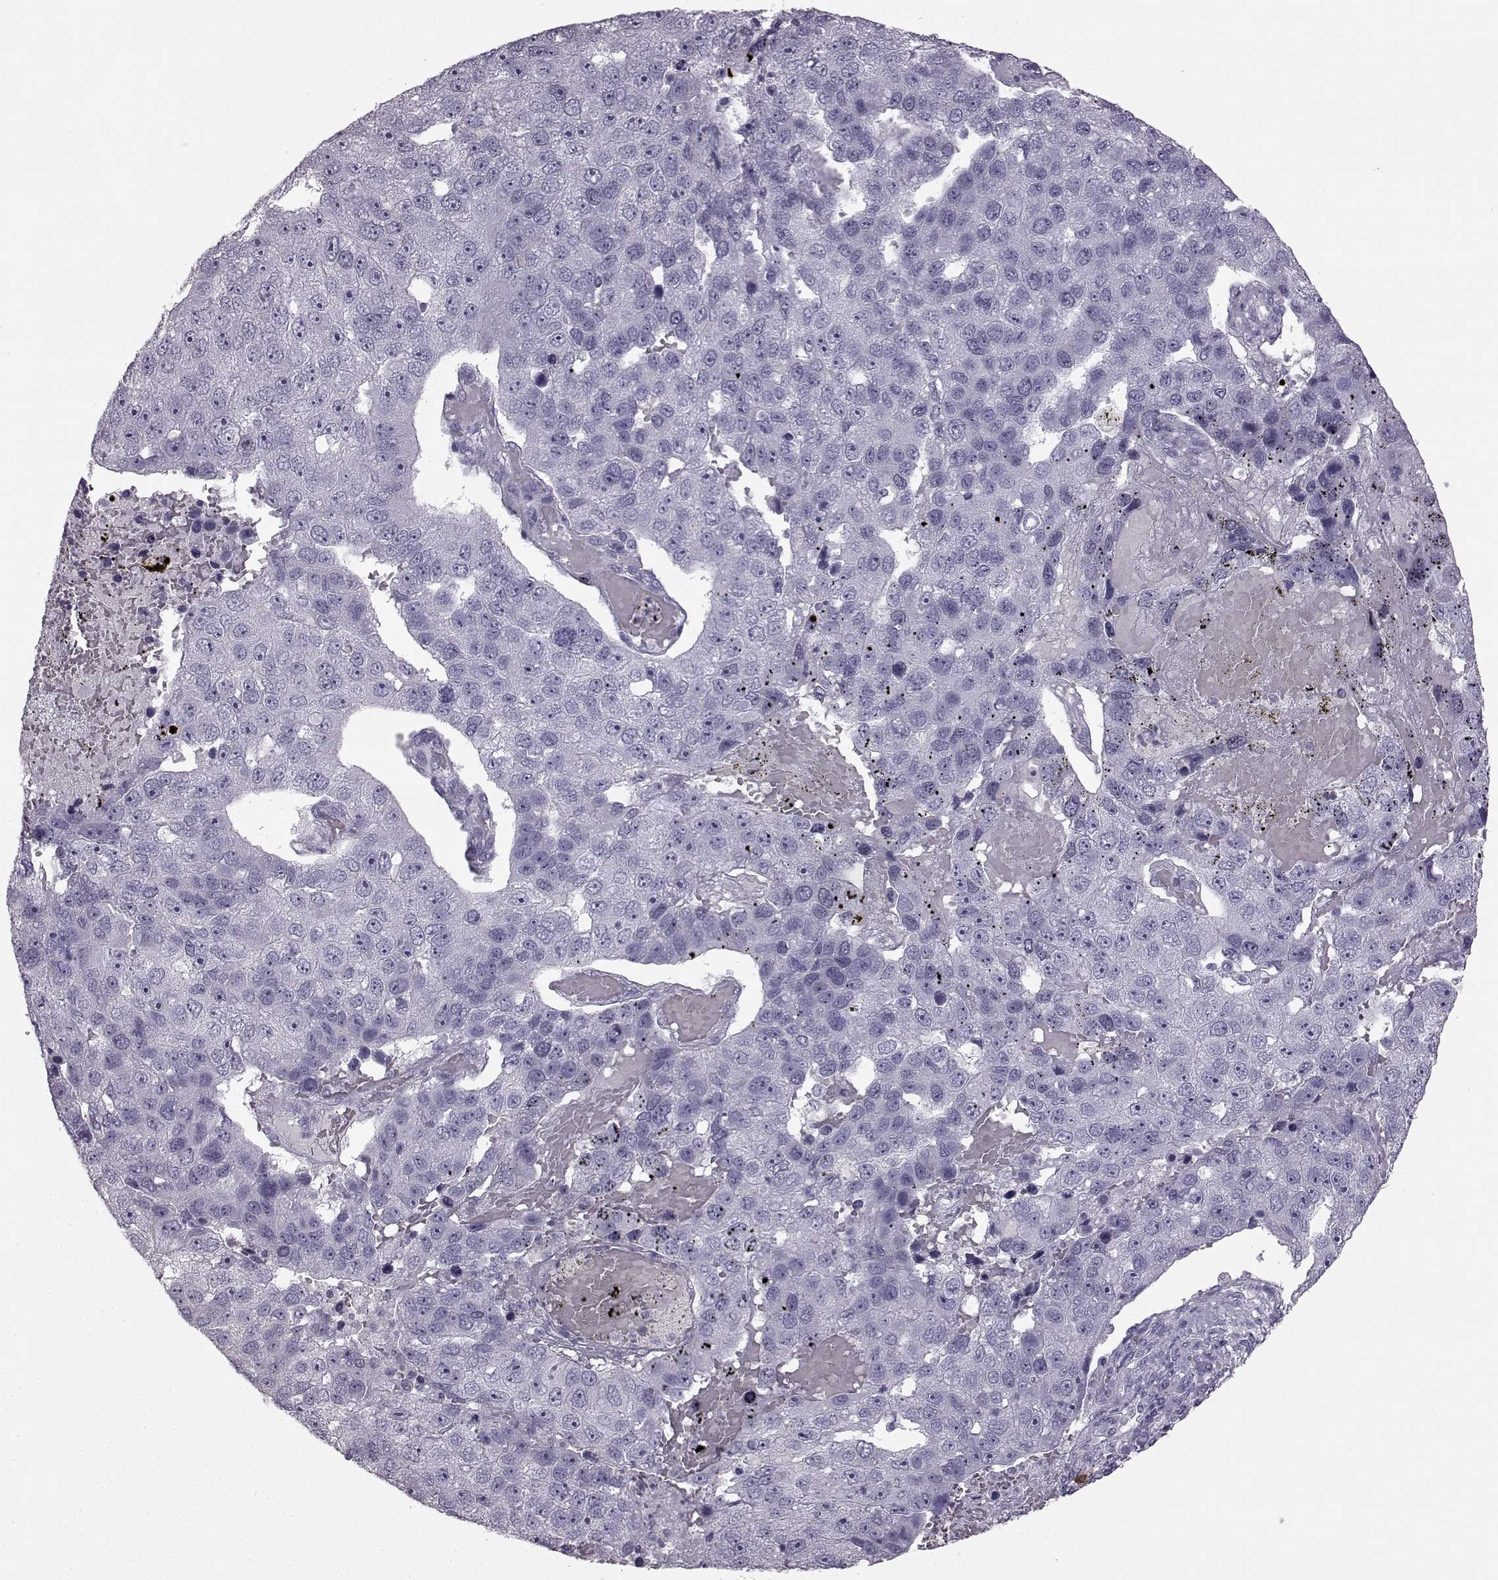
{"staining": {"intensity": "negative", "quantity": "none", "location": "none"}, "tissue": "pancreatic cancer", "cell_type": "Tumor cells", "image_type": "cancer", "snomed": [{"axis": "morphology", "description": "Adenocarcinoma, NOS"}, {"axis": "topography", "description": "Pancreas"}], "caption": "High power microscopy image of an immunohistochemistry image of pancreatic adenocarcinoma, revealing no significant positivity in tumor cells.", "gene": "PRPH2", "patient": {"sex": "female", "age": 61}}